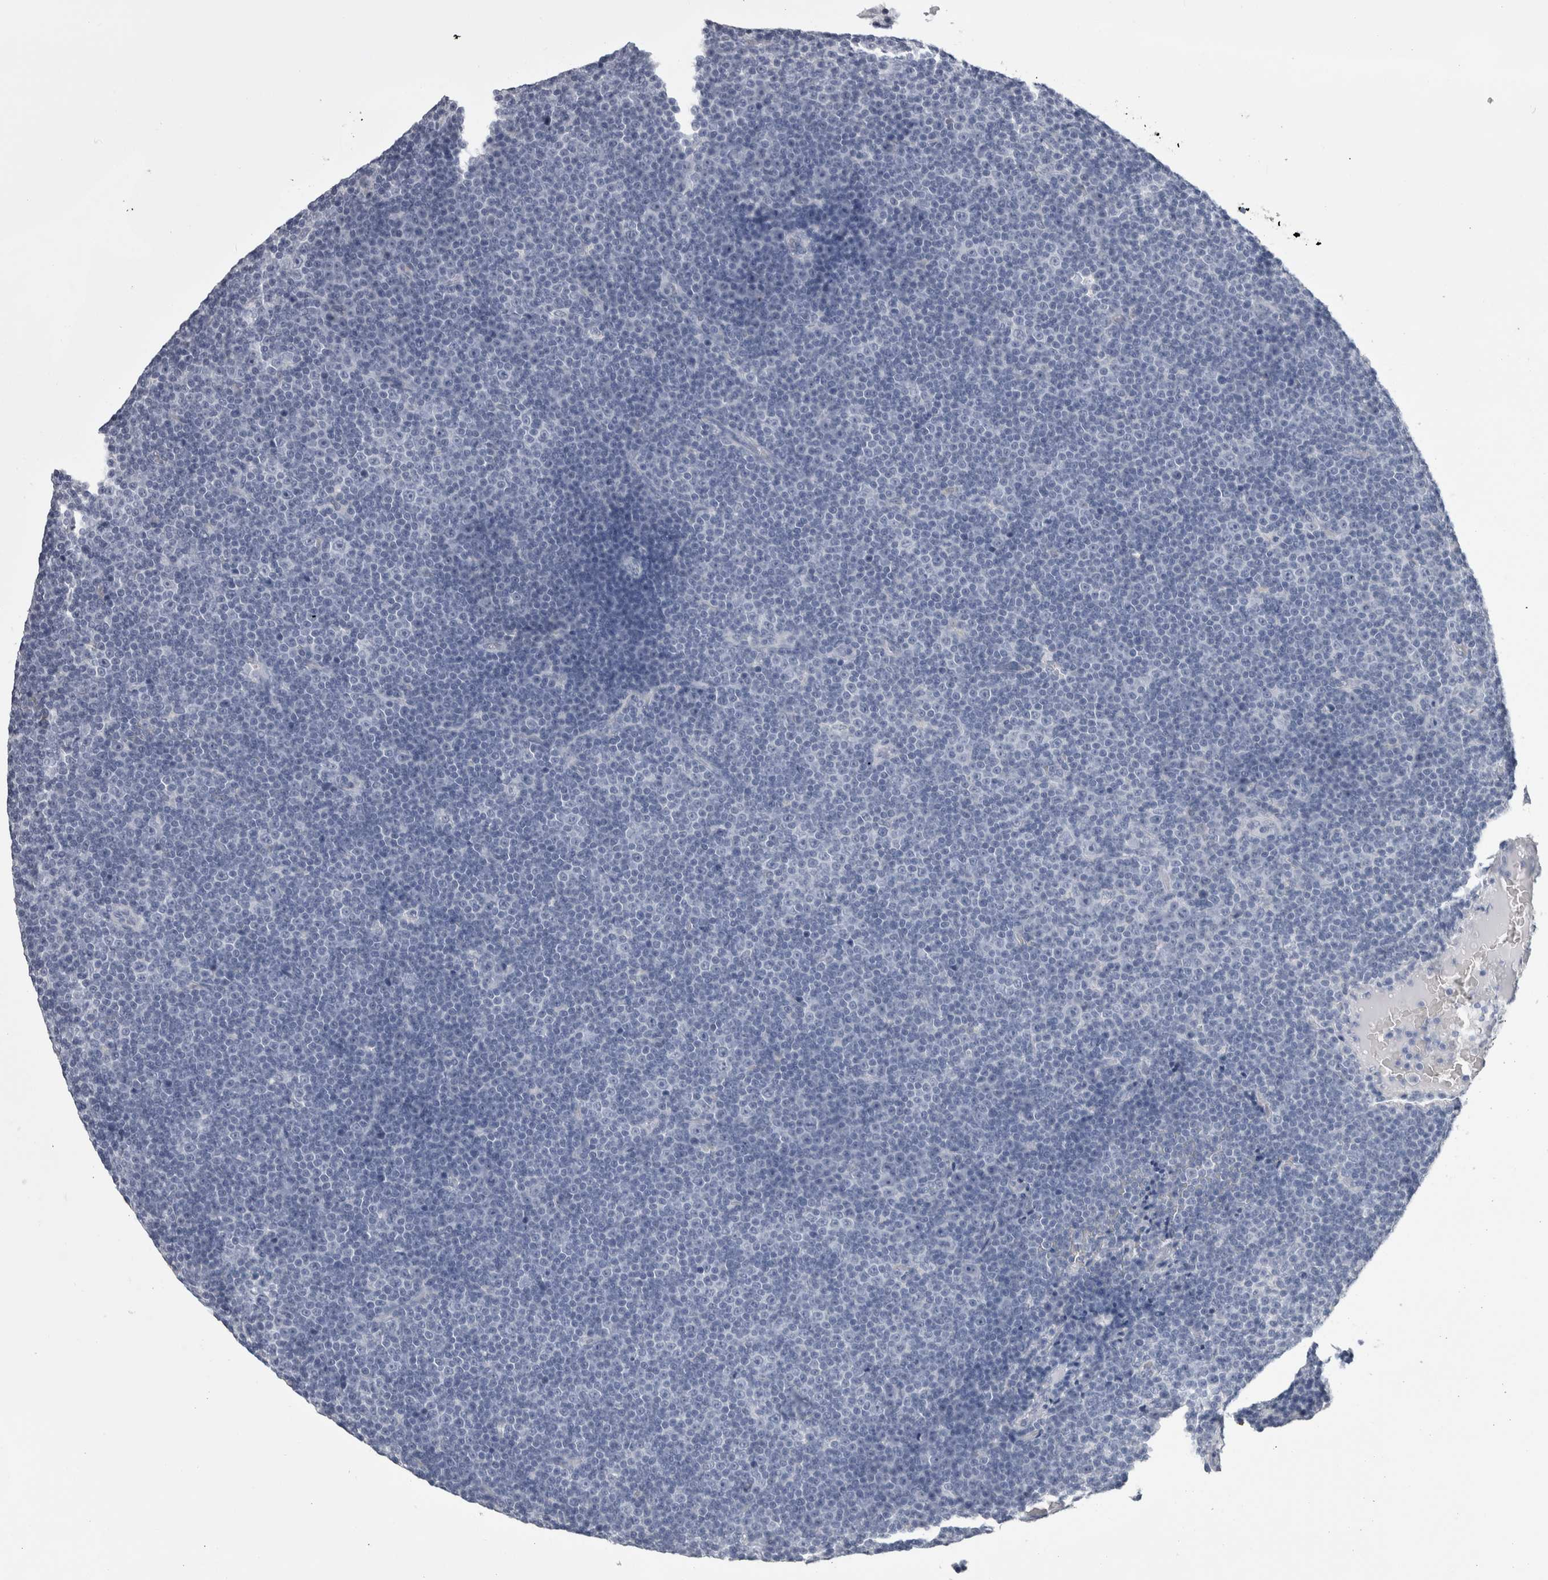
{"staining": {"intensity": "negative", "quantity": "none", "location": "none"}, "tissue": "lymphoma", "cell_type": "Tumor cells", "image_type": "cancer", "snomed": [{"axis": "morphology", "description": "Malignant lymphoma, non-Hodgkin's type, Low grade"}, {"axis": "topography", "description": "Lymph node"}], "caption": "Photomicrograph shows no significant protein expression in tumor cells of malignant lymphoma, non-Hodgkin's type (low-grade).", "gene": "CDHR5", "patient": {"sex": "female", "age": 67}}